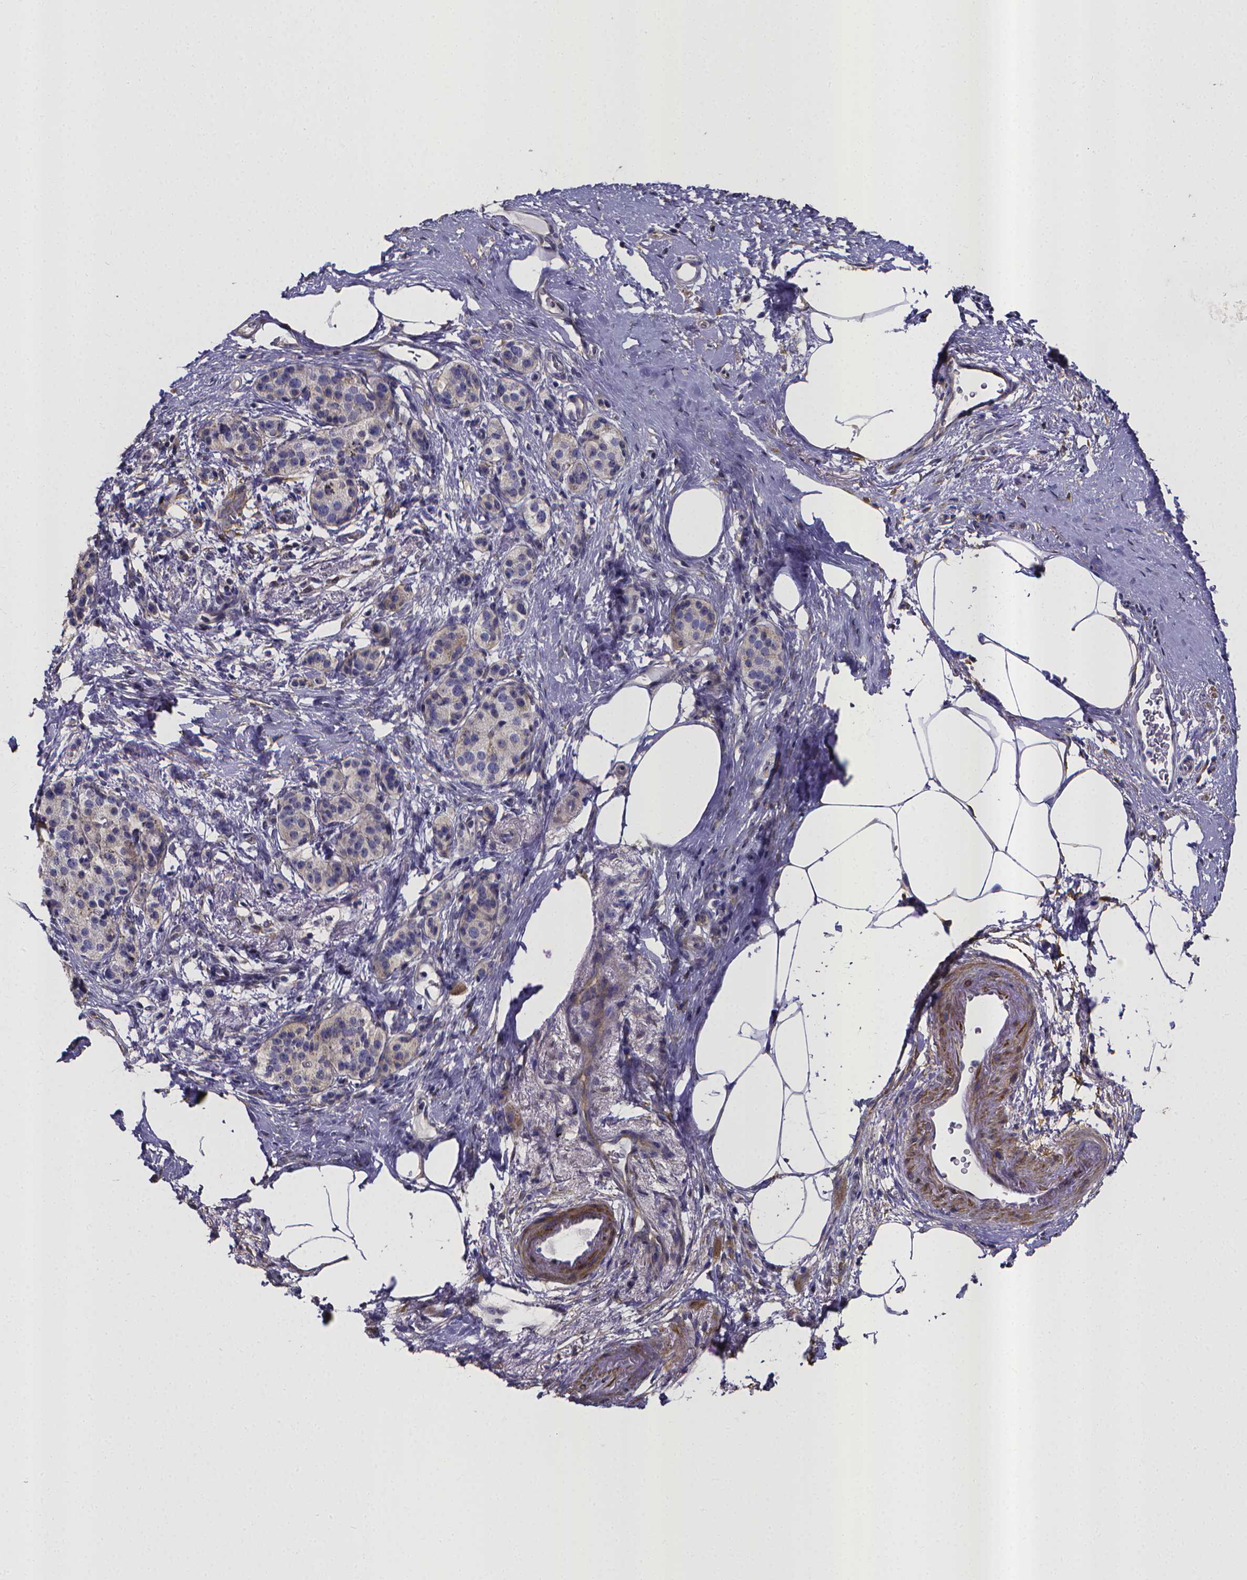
{"staining": {"intensity": "negative", "quantity": "none", "location": "none"}, "tissue": "pancreatic cancer", "cell_type": "Tumor cells", "image_type": "cancer", "snomed": [{"axis": "morphology", "description": "Adenocarcinoma, NOS"}, {"axis": "topography", "description": "Pancreas"}], "caption": "Pancreatic cancer was stained to show a protein in brown. There is no significant positivity in tumor cells. (DAB (3,3'-diaminobenzidine) immunohistochemistry with hematoxylin counter stain).", "gene": "RERG", "patient": {"sex": "female", "age": 72}}